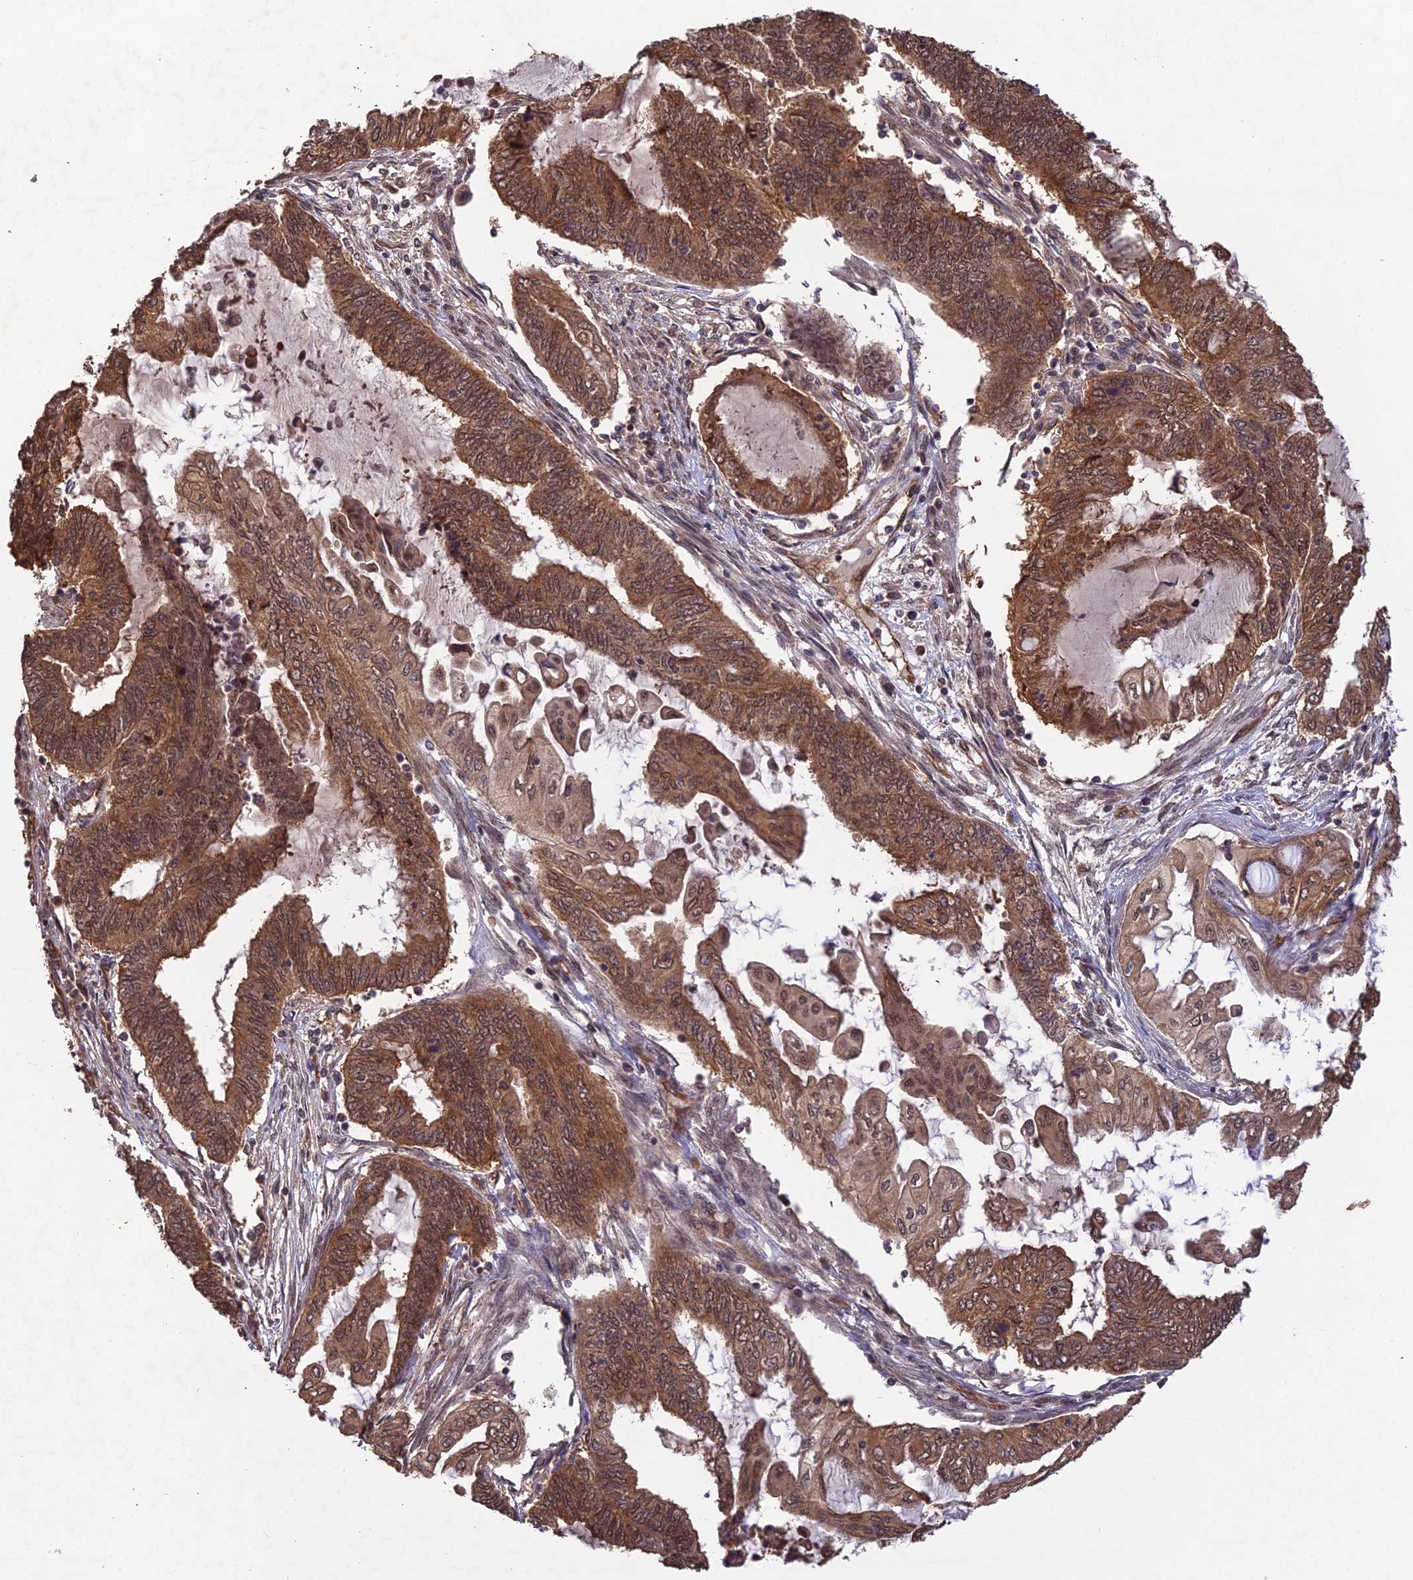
{"staining": {"intensity": "strong", "quantity": ">75%", "location": "cytoplasmic/membranous,nuclear"}, "tissue": "endometrial cancer", "cell_type": "Tumor cells", "image_type": "cancer", "snomed": [{"axis": "morphology", "description": "Adenocarcinoma, NOS"}, {"axis": "topography", "description": "Uterus"}, {"axis": "topography", "description": "Endometrium"}], "caption": "Immunohistochemistry histopathology image of endometrial adenocarcinoma stained for a protein (brown), which exhibits high levels of strong cytoplasmic/membranous and nuclear expression in approximately >75% of tumor cells.", "gene": "RALGAPA2", "patient": {"sex": "female", "age": 70}}